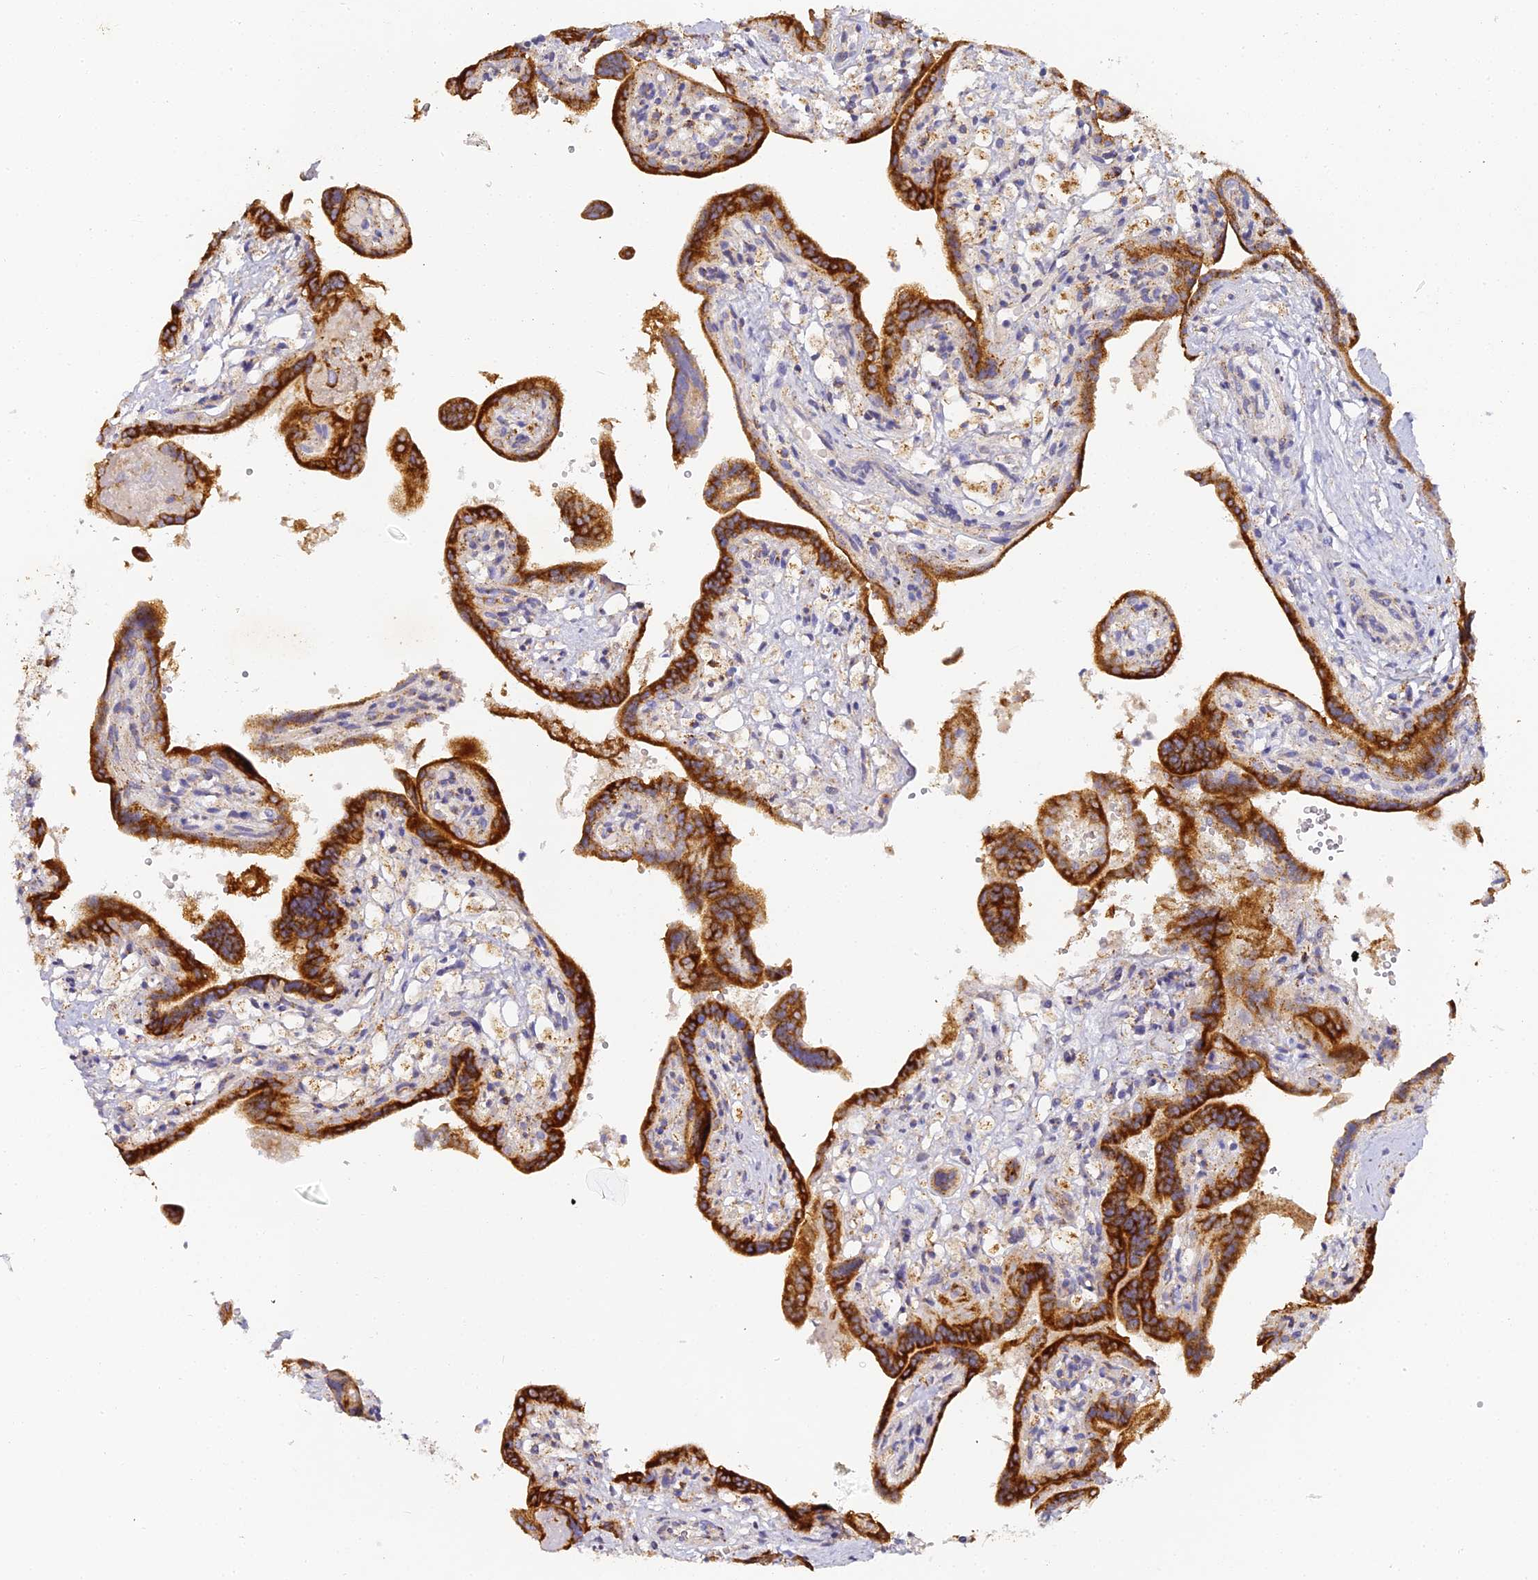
{"staining": {"intensity": "strong", "quantity": "25%-75%", "location": "cytoplasmic/membranous"}, "tissue": "placenta", "cell_type": "Trophoblastic cells", "image_type": "normal", "snomed": [{"axis": "morphology", "description": "Normal tissue, NOS"}, {"axis": "topography", "description": "Placenta"}], "caption": "Immunohistochemical staining of normal placenta displays high levels of strong cytoplasmic/membranous positivity in approximately 25%-75% of trophoblastic cells.", "gene": "DONSON", "patient": {"sex": "female", "age": 37}}